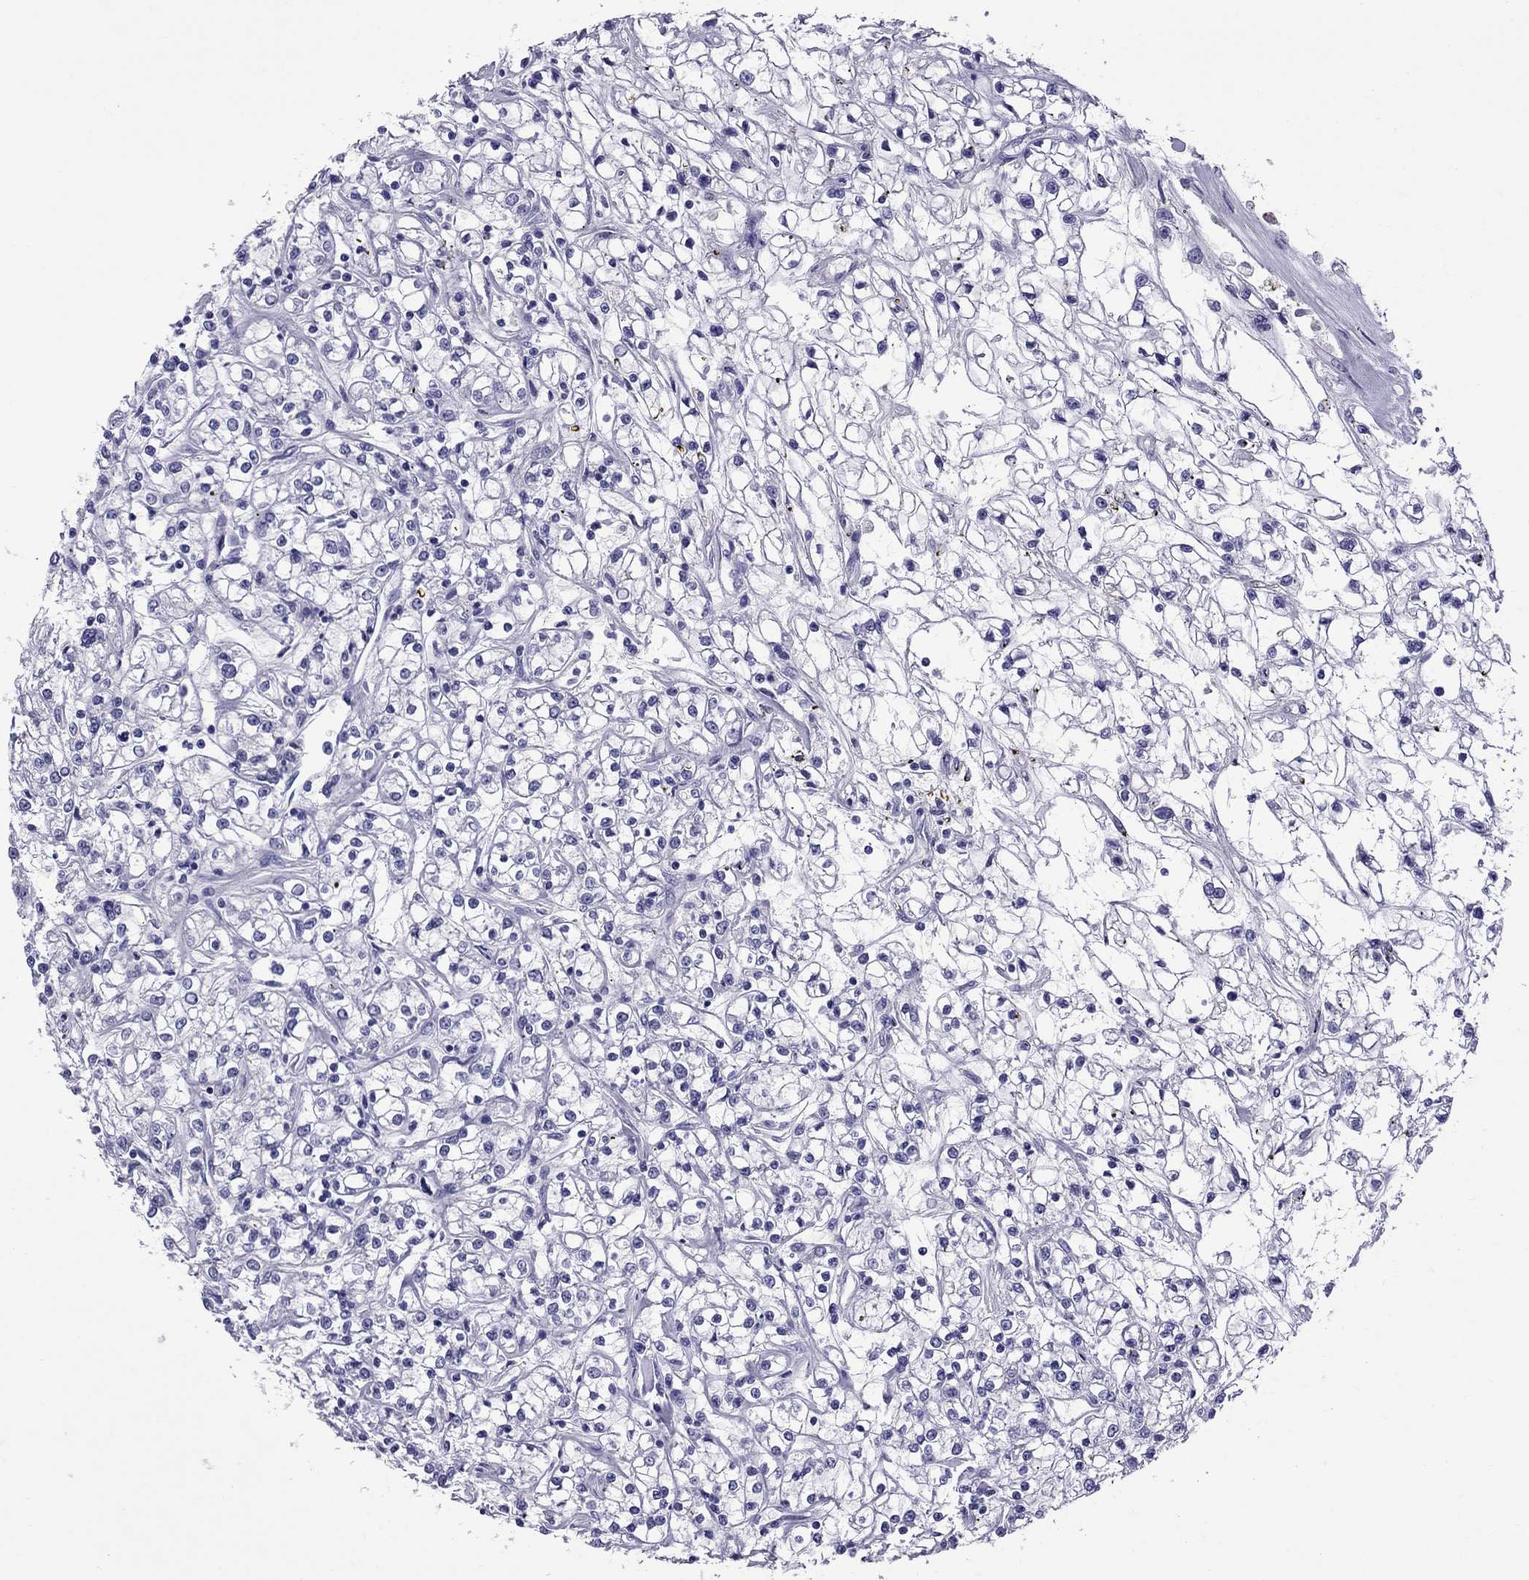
{"staining": {"intensity": "negative", "quantity": "none", "location": "none"}, "tissue": "renal cancer", "cell_type": "Tumor cells", "image_type": "cancer", "snomed": [{"axis": "morphology", "description": "Adenocarcinoma, NOS"}, {"axis": "topography", "description": "Kidney"}], "caption": "The micrograph exhibits no staining of tumor cells in renal cancer (adenocarcinoma).", "gene": "SCART1", "patient": {"sex": "female", "age": 59}}